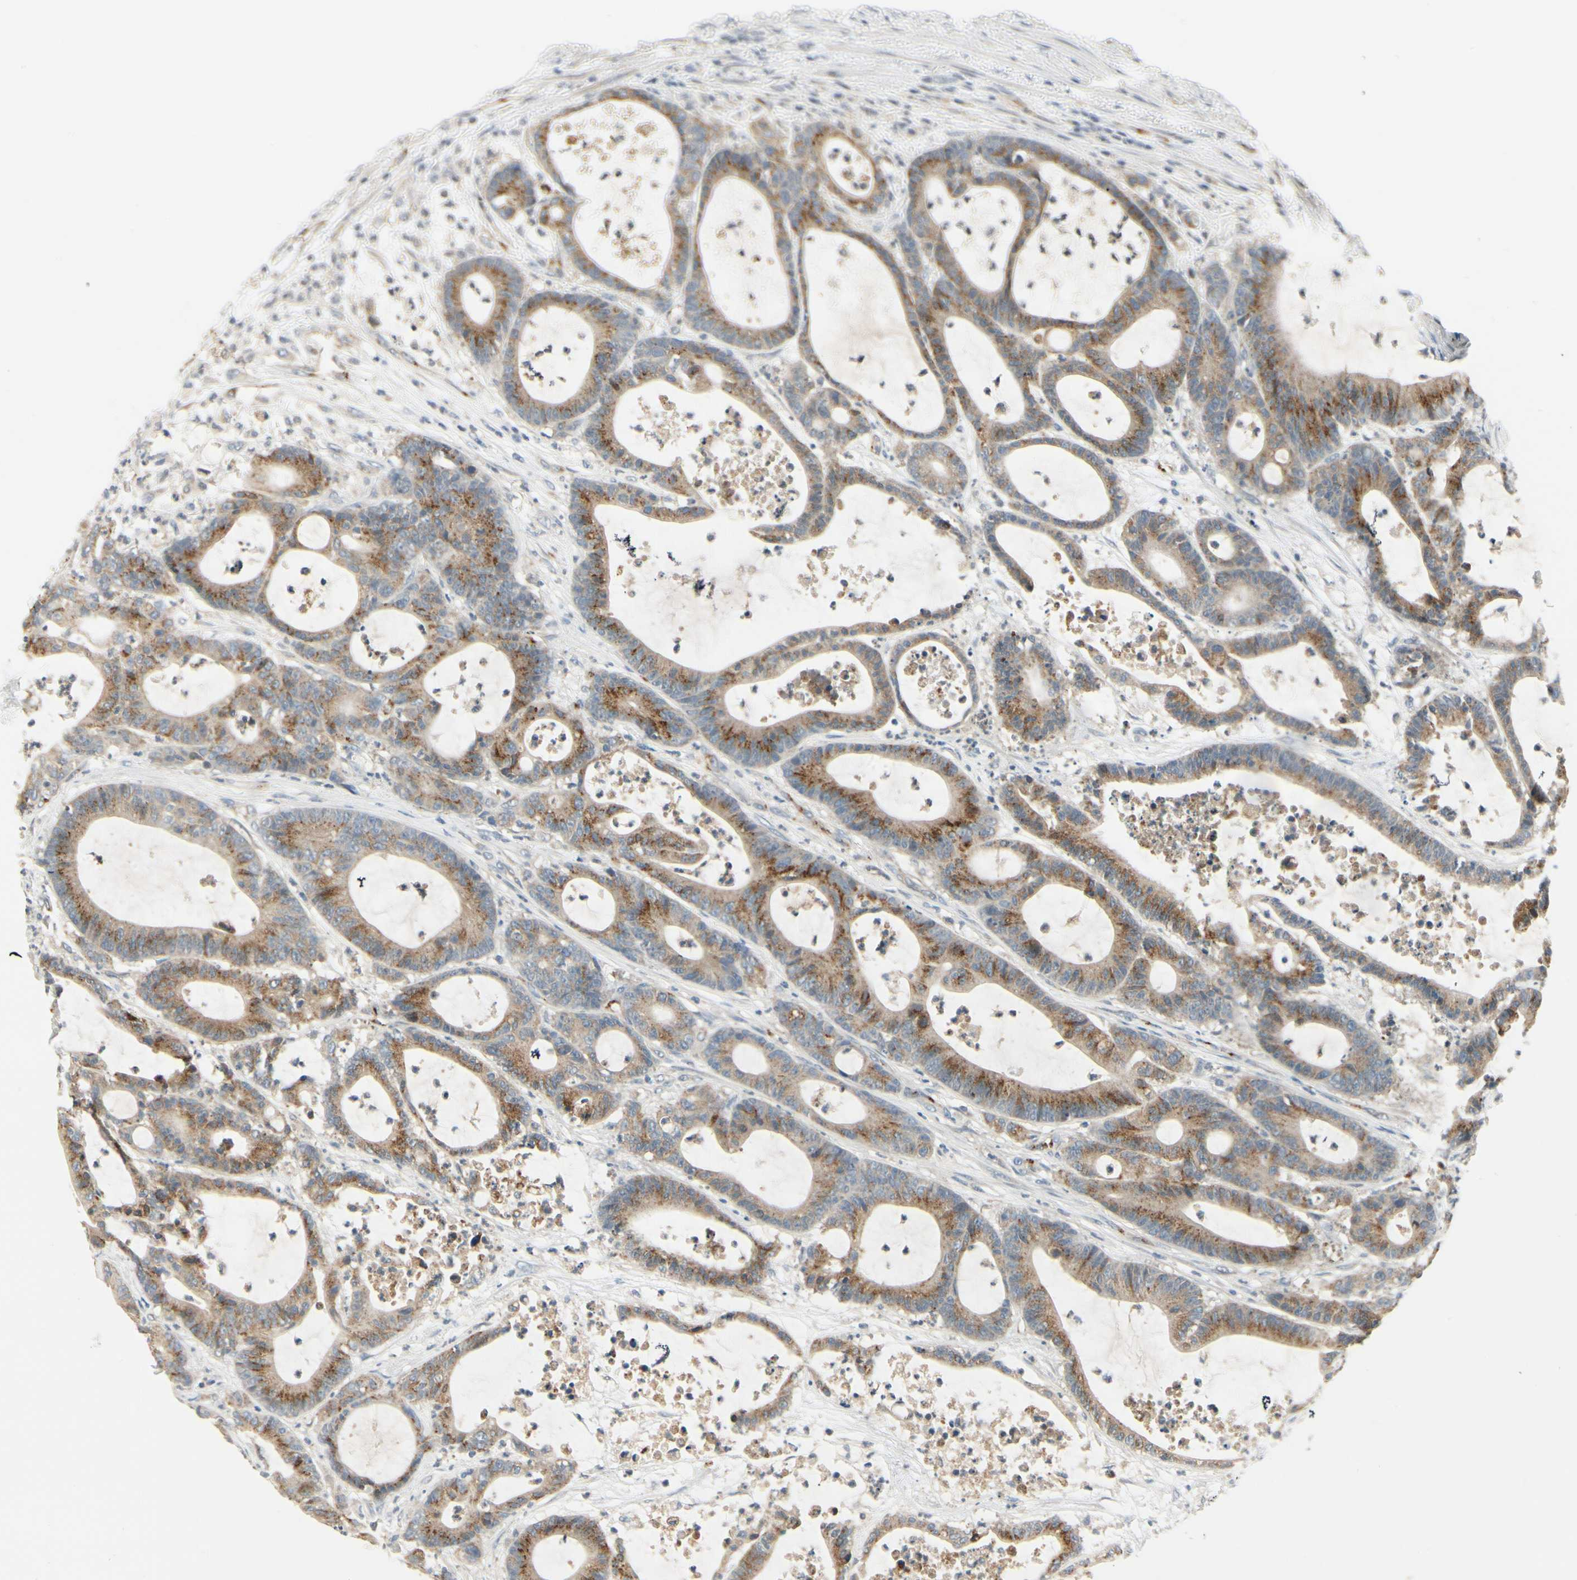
{"staining": {"intensity": "moderate", "quantity": ">75%", "location": "cytoplasmic/membranous"}, "tissue": "colorectal cancer", "cell_type": "Tumor cells", "image_type": "cancer", "snomed": [{"axis": "morphology", "description": "Adenocarcinoma, NOS"}, {"axis": "topography", "description": "Colon"}], "caption": "Immunohistochemical staining of human colorectal cancer (adenocarcinoma) displays medium levels of moderate cytoplasmic/membranous positivity in approximately >75% of tumor cells.", "gene": "MANSC1", "patient": {"sex": "female", "age": 84}}